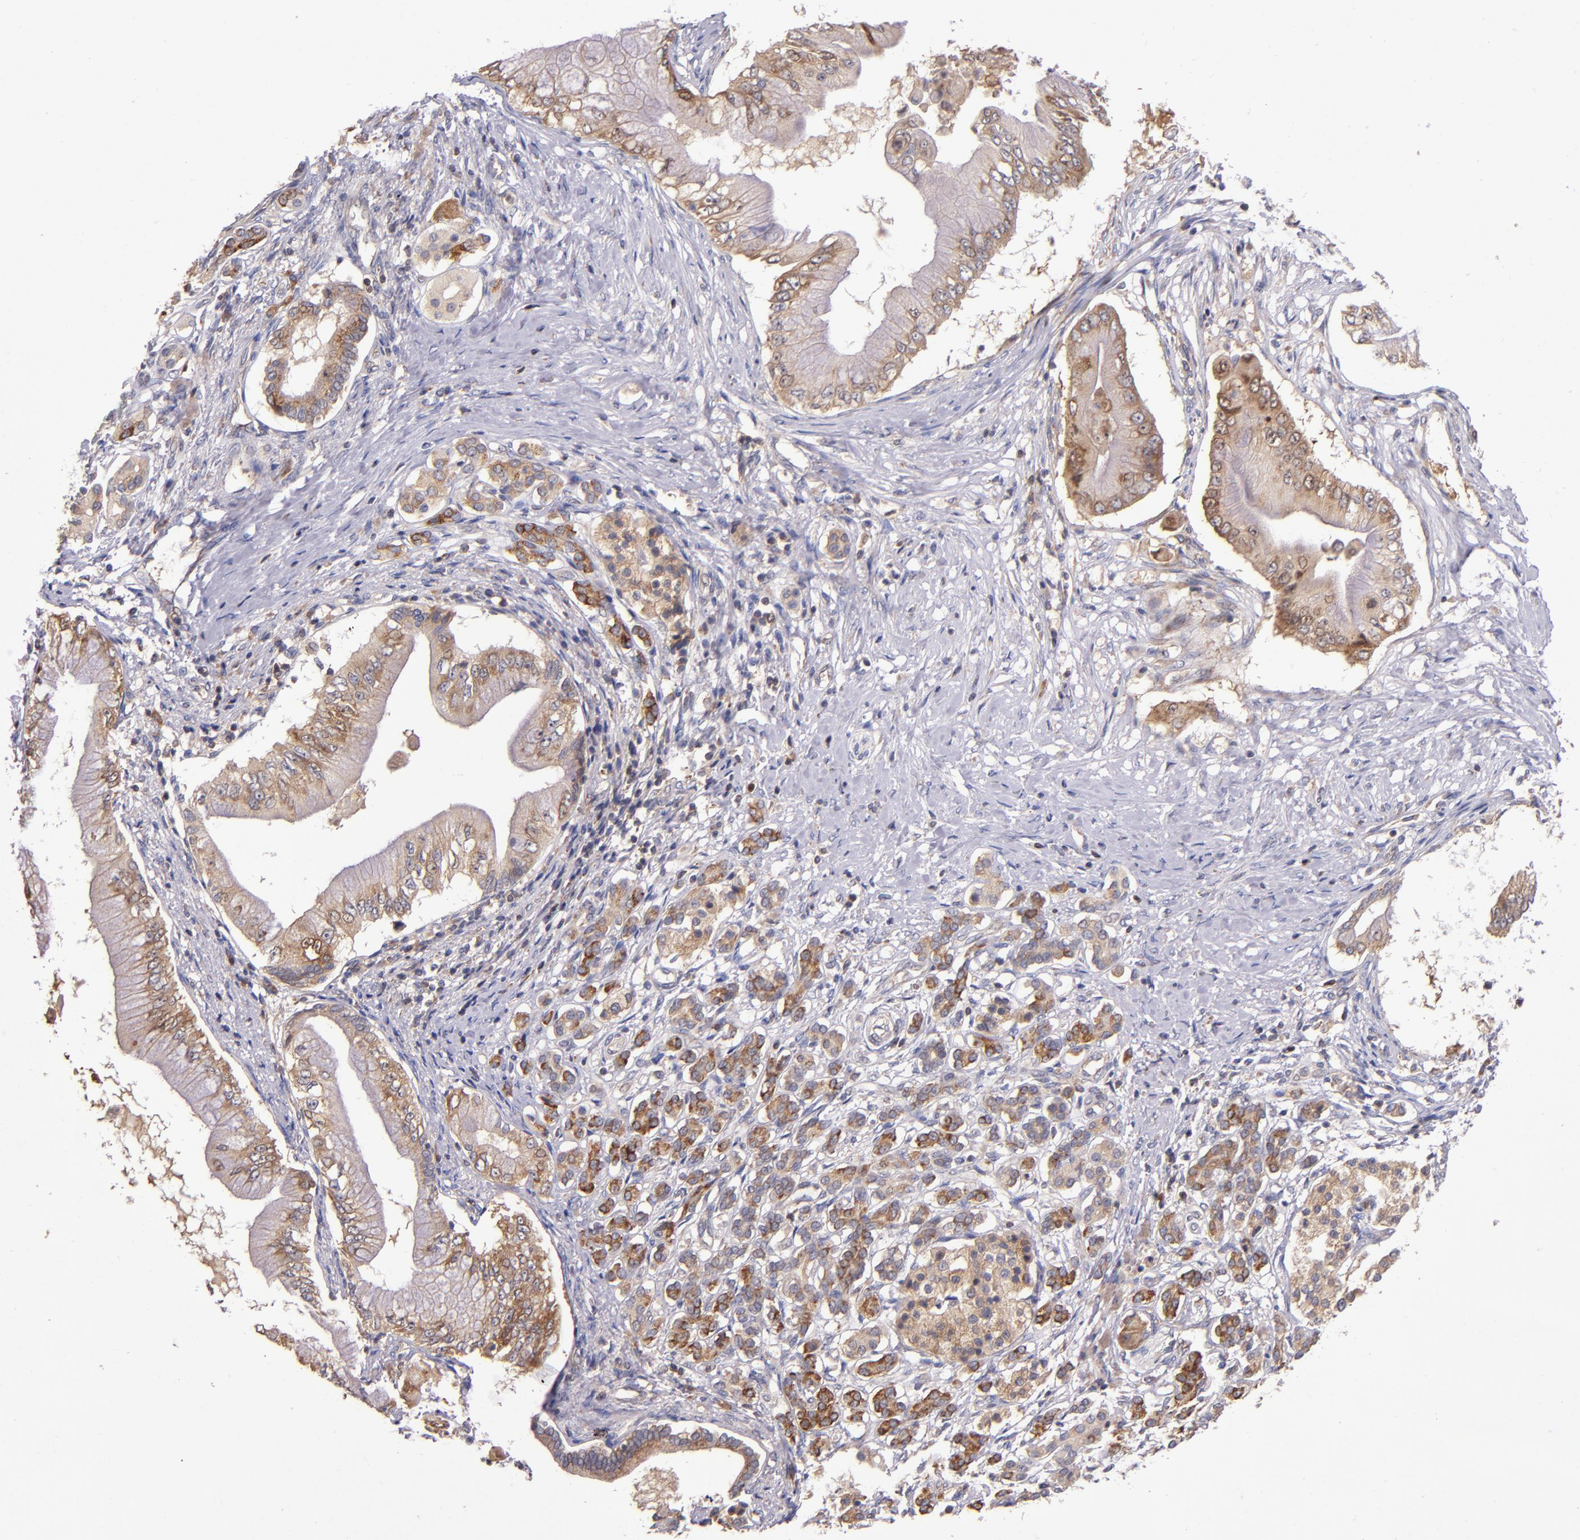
{"staining": {"intensity": "moderate", "quantity": ">75%", "location": "cytoplasmic/membranous"}, "tissue": "pancreatic cancer", "cell_type": "Tumor cells", "image_type": "cancer", "snomed": [{"axis": "morphology", "description": "Adenocarcinoma, NOS"}, {"axis": "topography", "description": "Pancreas"}], "caption": "This micrograph exhibits IHC staining of human pancreatic adenocarcinoma, with medium moderate cytoplasmic/membranous expression in approximately >75% of tumor cells.", "gene": "EIF4ENIF1", "patient": {"sex": "male", "age": 62}}